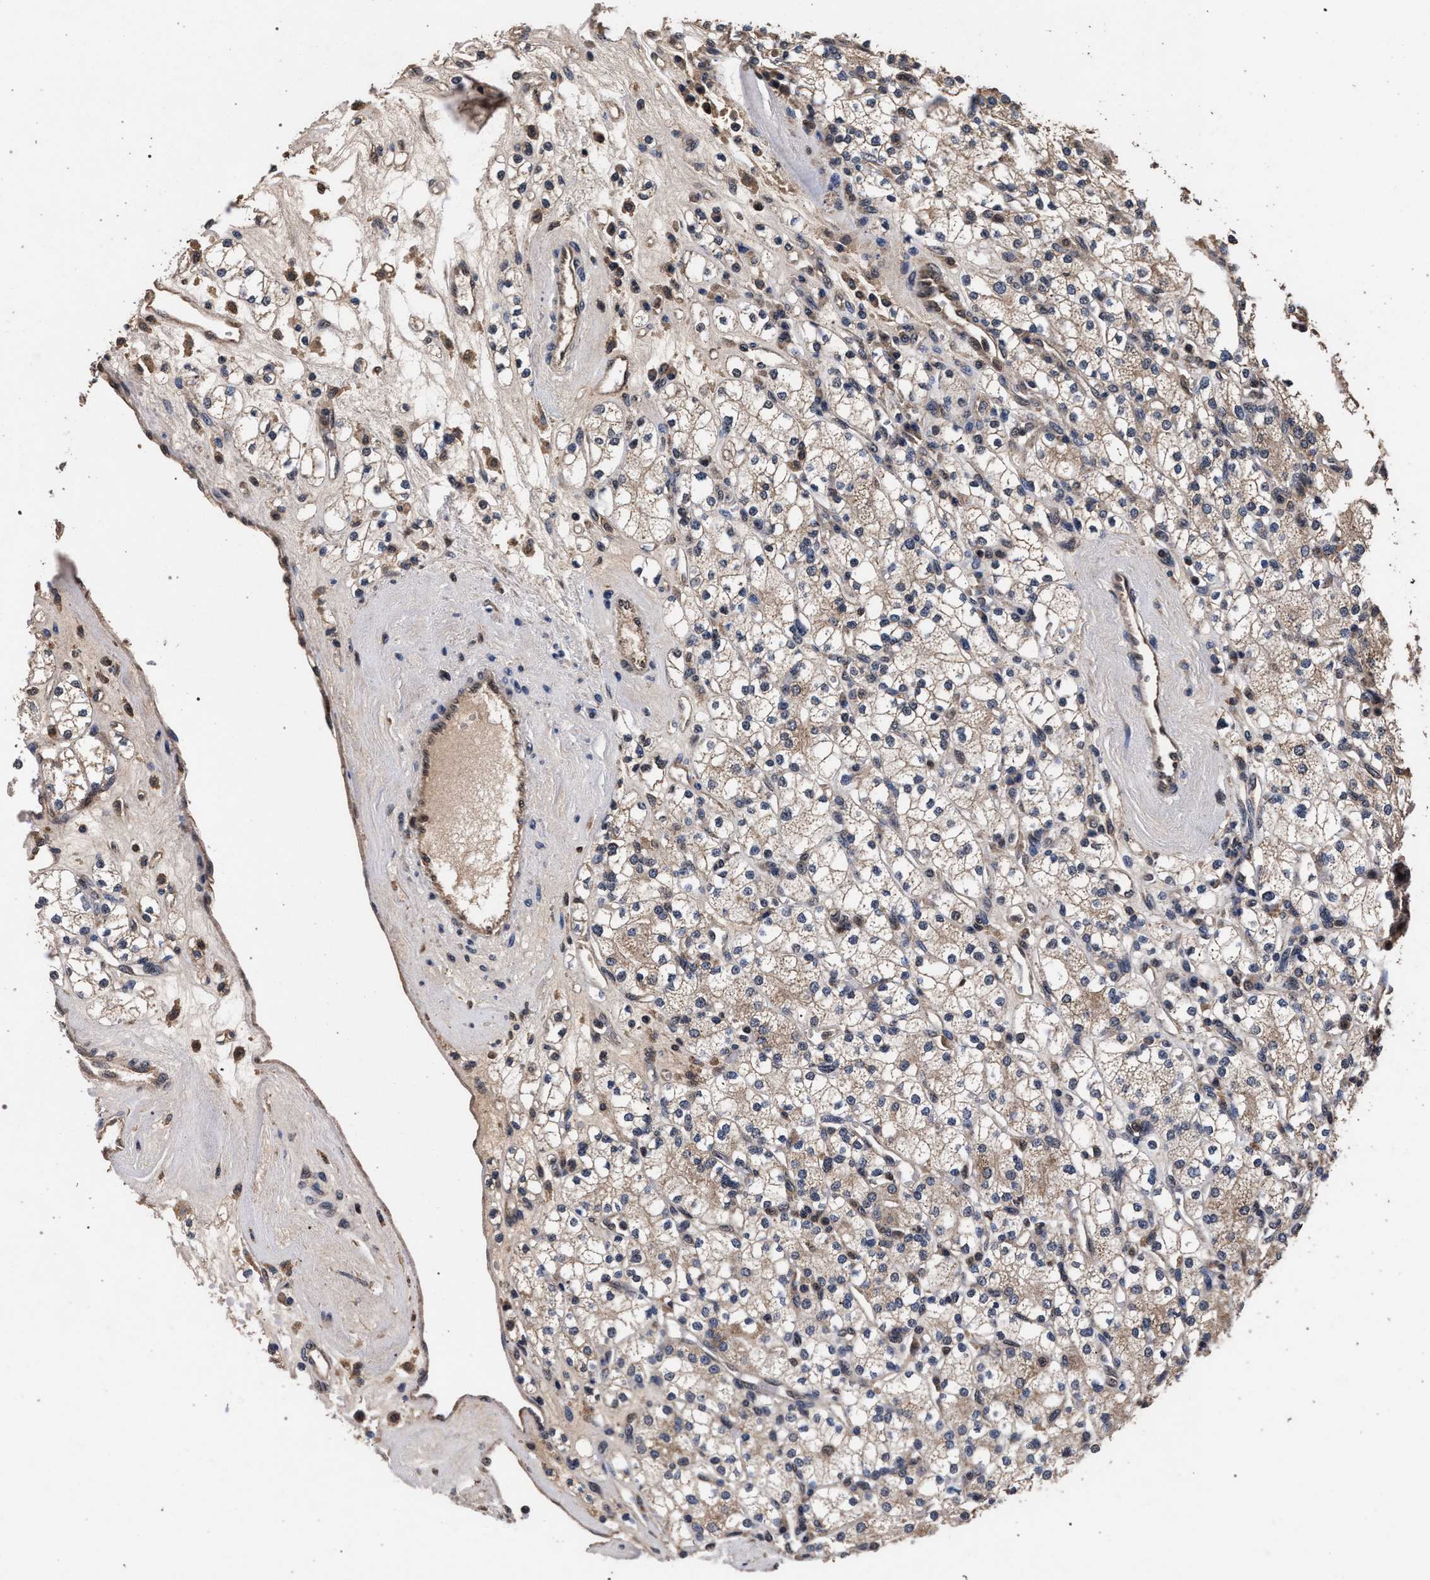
{"staining": {"intensity": "weak", "quantity": ">75%", "location": "cytoplasmic/membranous"}, "tissue": "renal cancer", "cell_type": "Tumor cells", "image_type": "cancer", "snomed": [{"axis": "morphology", "description": "Adenocarcinoma, NOS"}, {"axis": "topography", "description": "Kidney"}], "caption": "Renal cancer stained with a protein marker exhibits weak staining in tumor cells.", "gene": "ACOX1", "patient": {"sex": "male", "age": 77}}